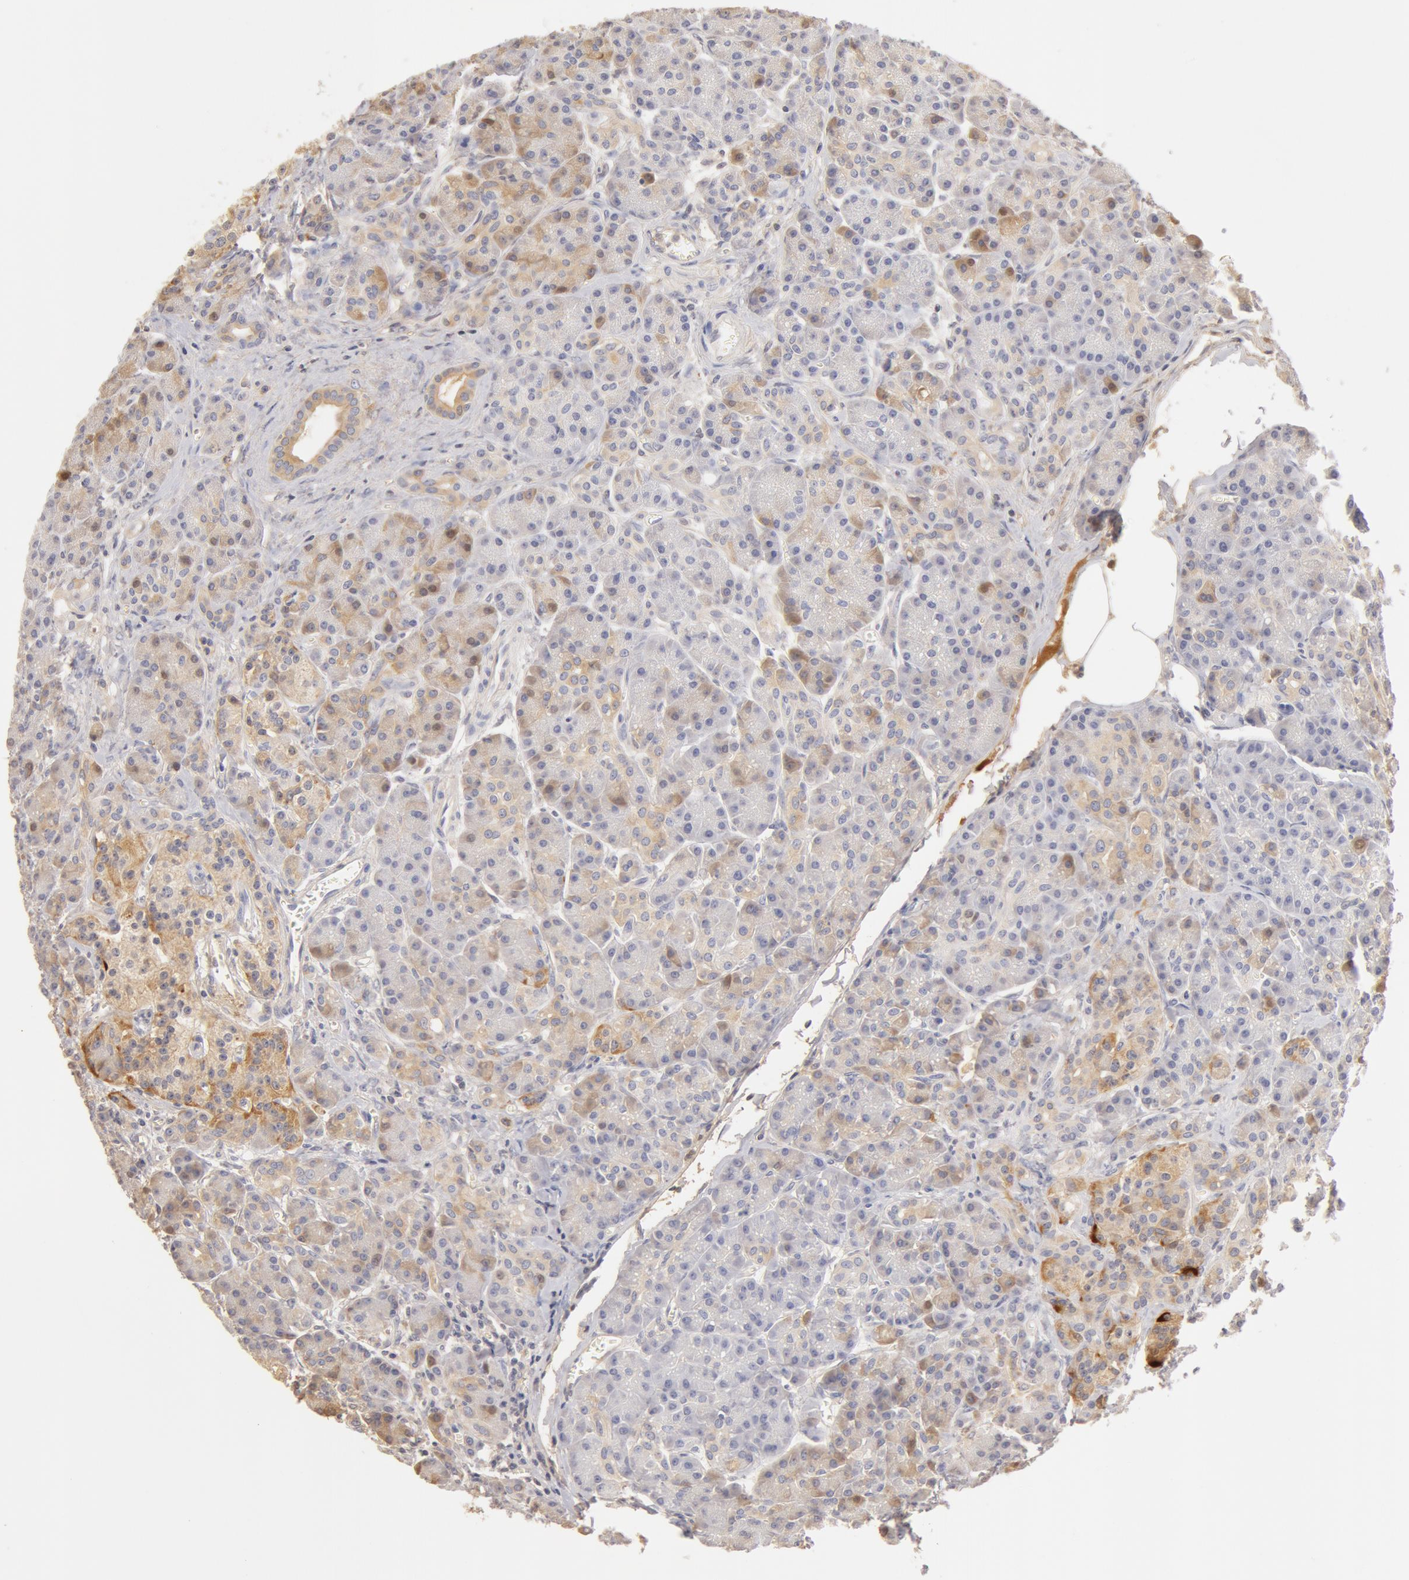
{"staining": {"intensity": "moderate", "quantity": "25%-75%", "location": "cytoplasmic/membranous,nuclear"}, "tissue": "pancreas", "cell_type": "Exocrine glandular cells", "image_type": "normal", "snomed": [{"axis": "morphology", "description": "Normal tissue, NOS"}, {"axis": "topography", "description": "Pancreas"}], "caption": "Pancreas stained with IHC exhibits moderate cytoplasmic/membranous,nuclear staining in approximately 25%-75% of exocrine glandular cells. (IHC, brightfield microscopy, high magnification).", "gene": "TF", "patient": {"sex": "male", "age": 73}}